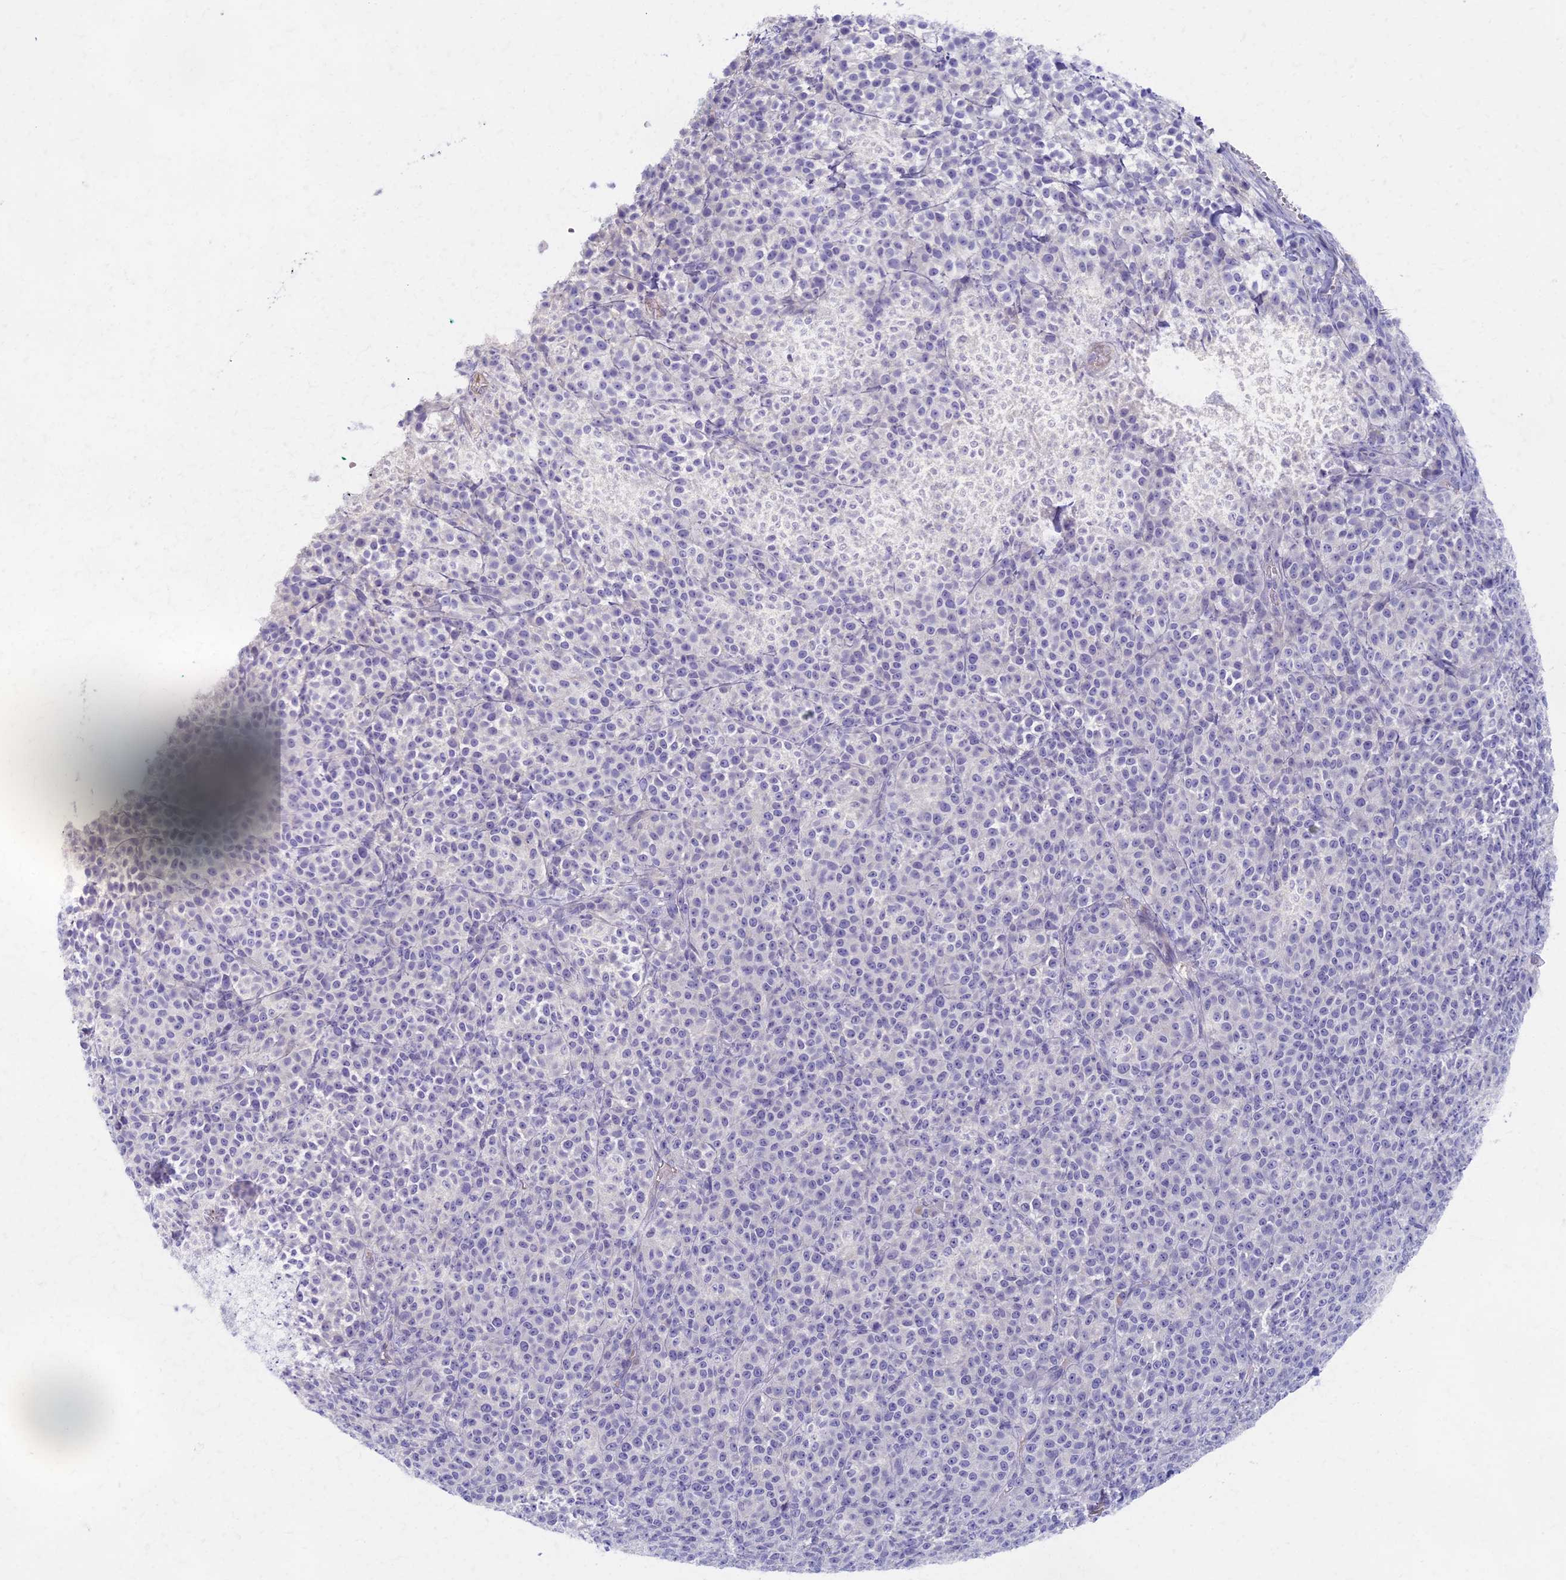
{"staining": {"intensity": "negative", "quantity": "none", "location": "none"}, "tissue": "melanoma", "cell_type": "Tumor cells", "image_type": "cancer", "snomed": [{"axis": "morphology", "description": "Normal tissue, NOS"}, {"axis": "morphology", "description": "Malignant melanoma, NOS"}, {"axis": "topography", "description": "Skin"}], "caption": "This is an immunohistochemistry photomicrograph of human melanoma. There is no positivity in tumor cells.", "gene": "AP4E1", "patient": {"sex": "female", "age": 34}}